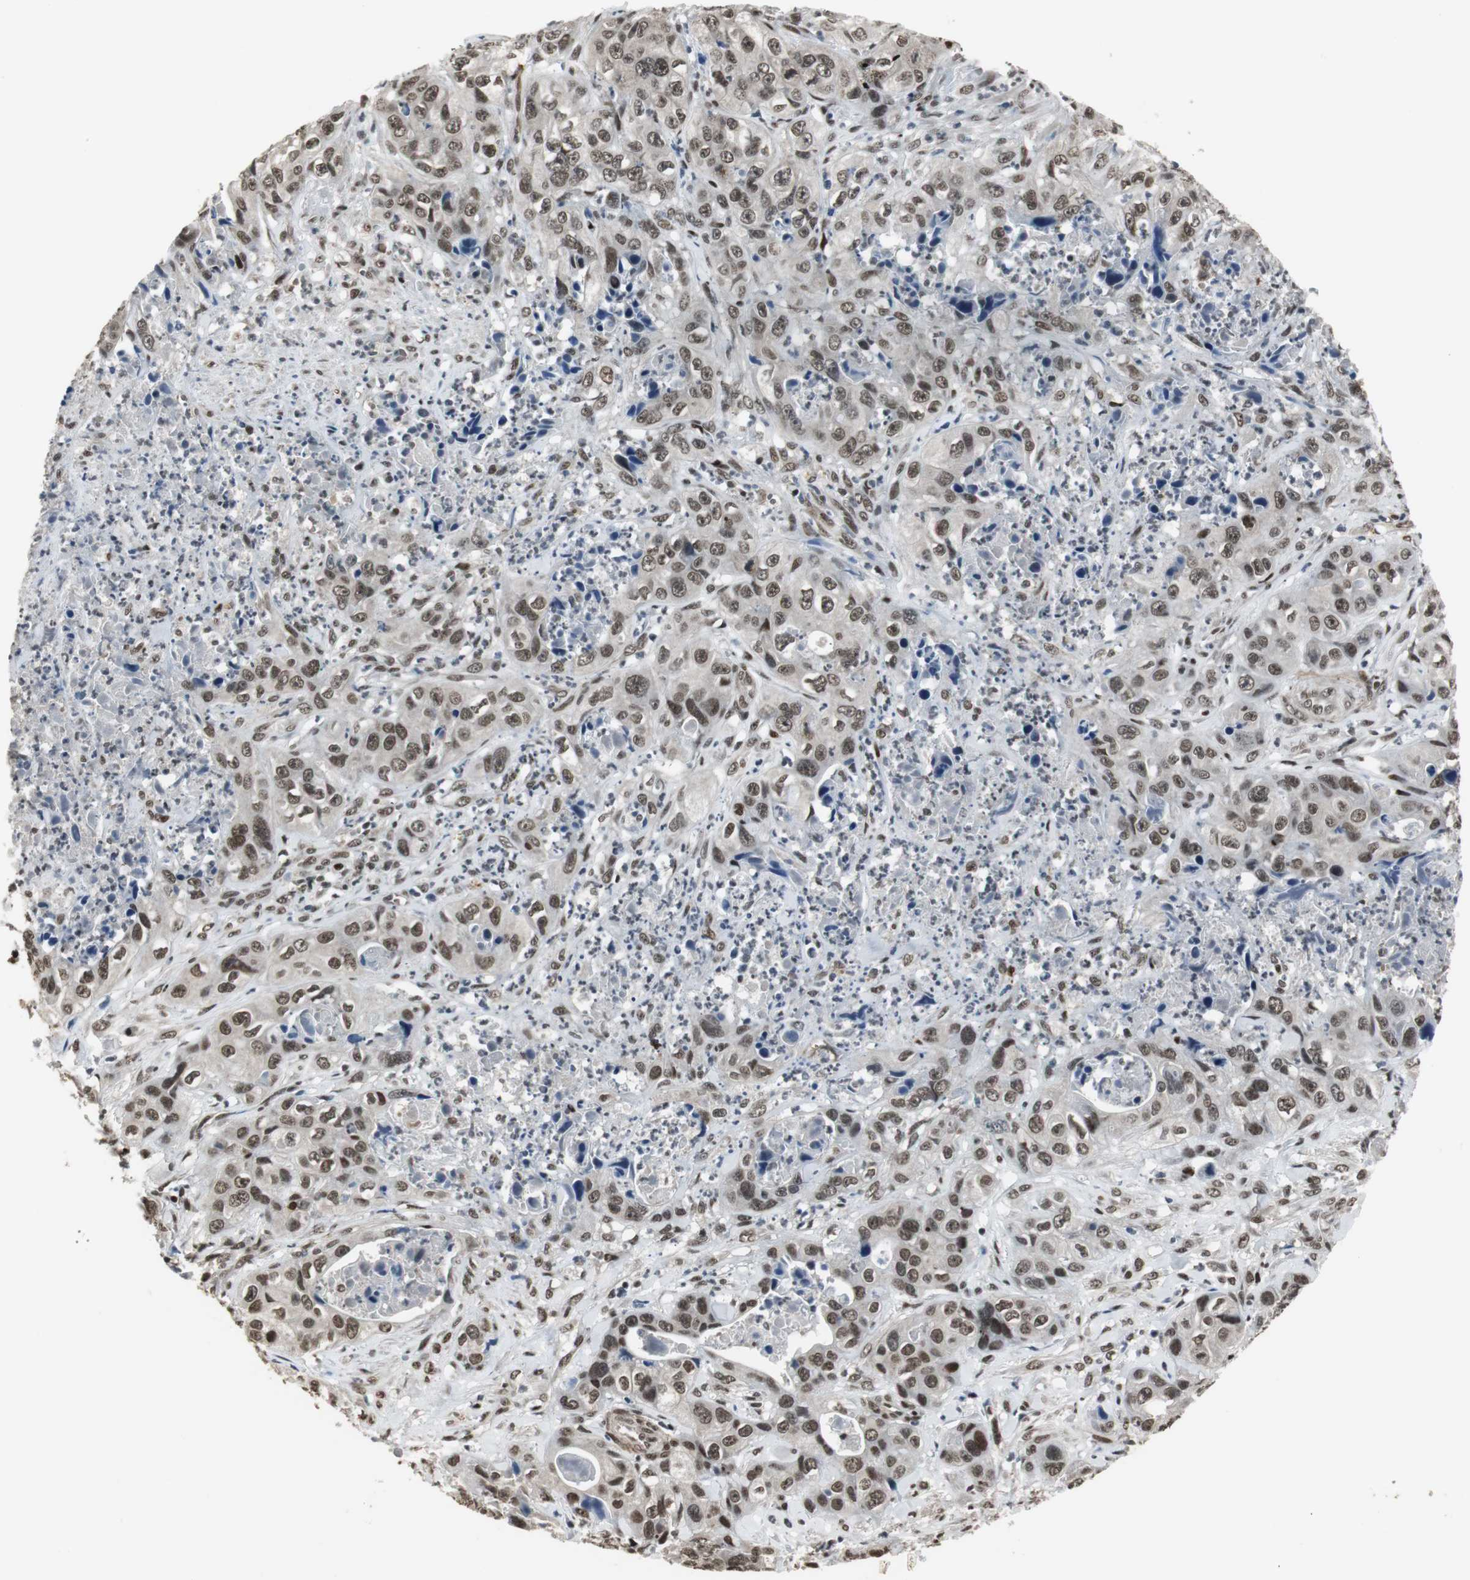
{"staining": {"intensity": "moderate", "quantity": ">75%", "location": "nuclear"}, "tissue": "liver cancer", "cell_type": "Tumor cells", "image_type": "cancer", "snomed": [{"axis": "morphology", "description": "Cholangiocarcinoma"}, {"axis": "topography", "description": "Liver"}], "caption": "Liver cholangiocarcinoma stained with a protein marker demonstrates moderate staining in tumor cells.", "gene": "TAF5", "patient": {"sex": "female", "age": 61}}